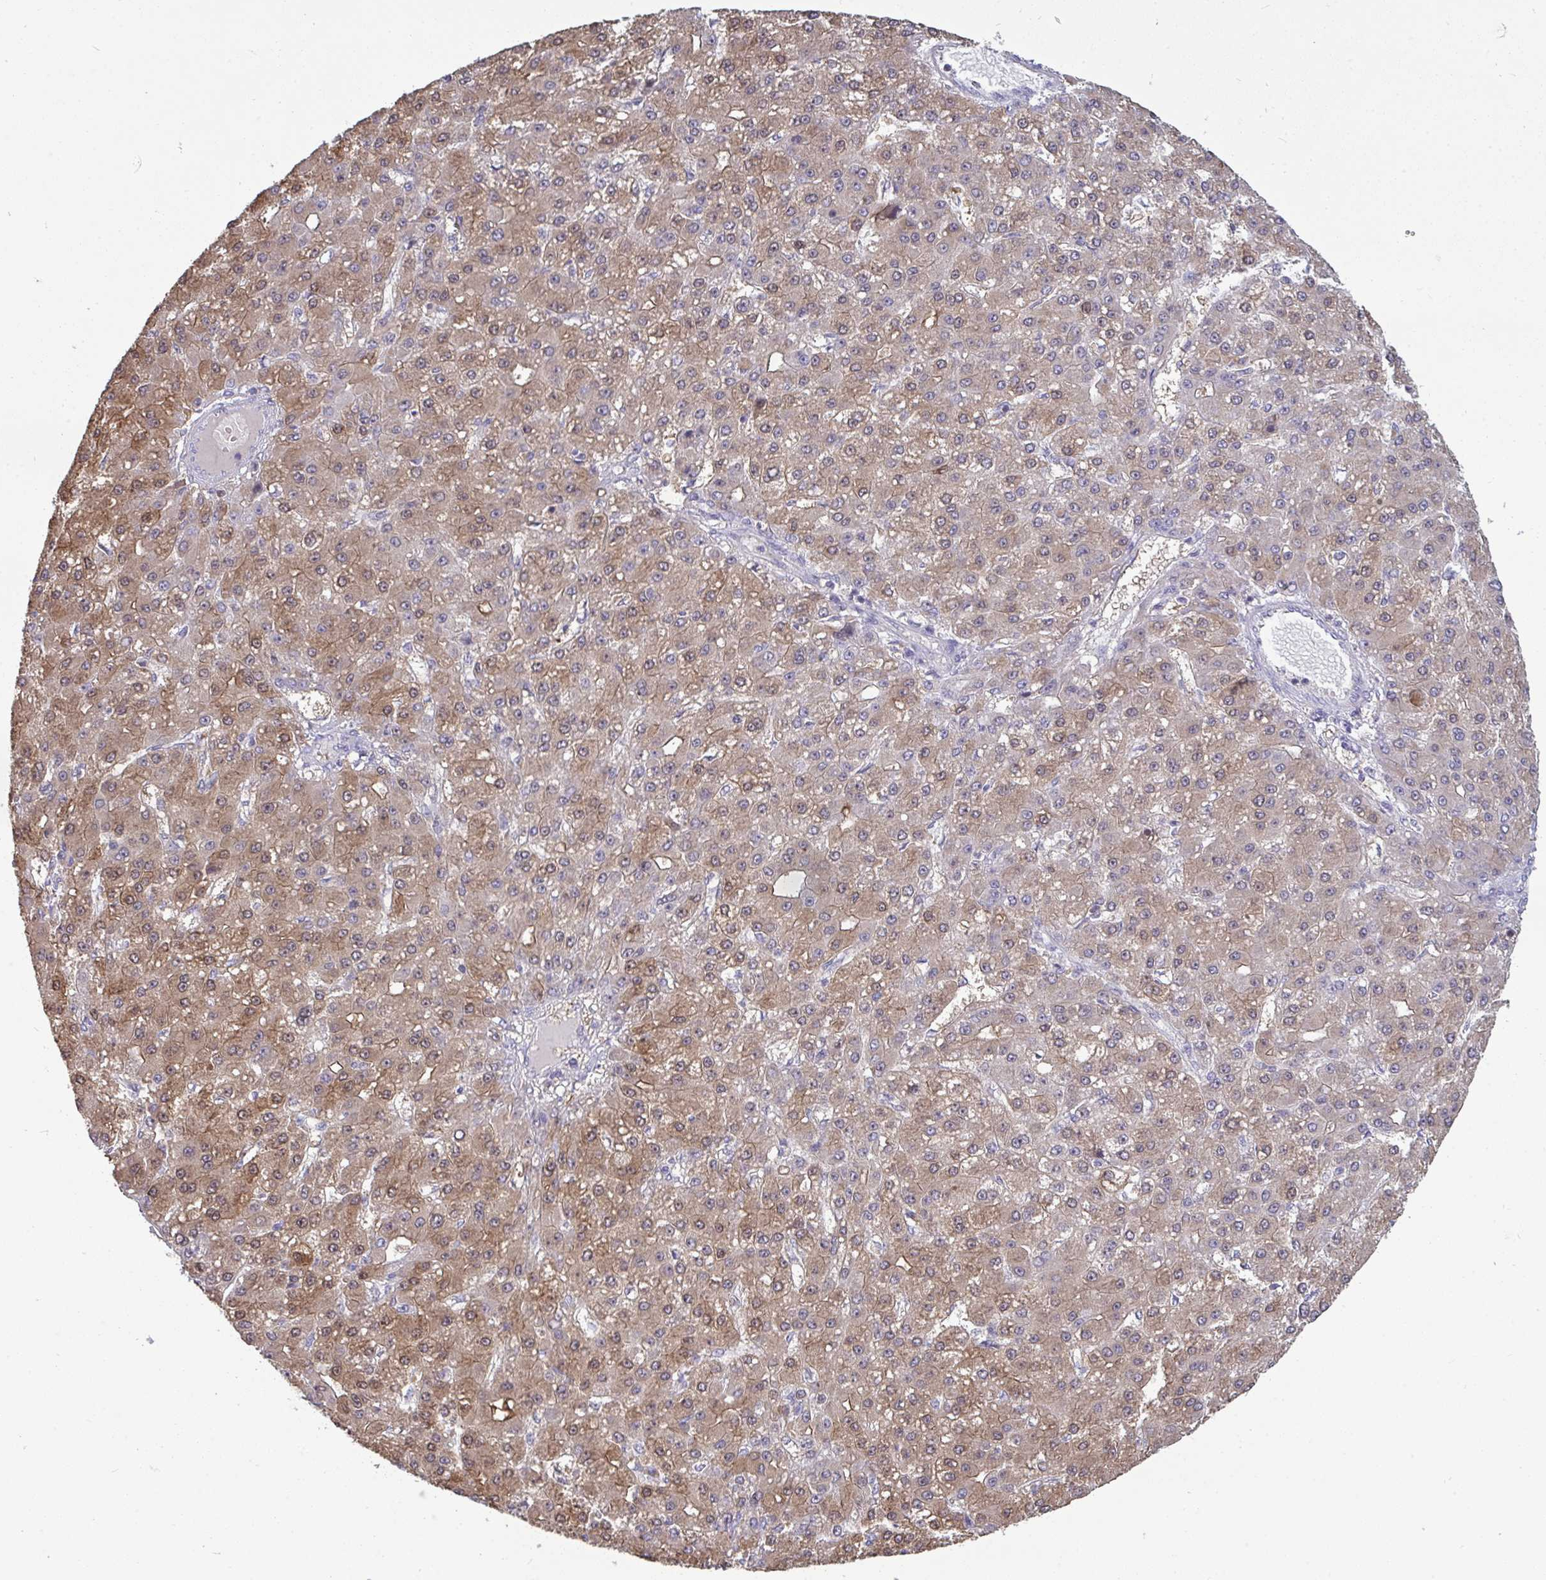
{"staining": {"intensity": "weak", "quantity": ">75%", "location": "cytoplasmic/membranous,nuclear"}, "tissue": "liver cancer", "cell_type": "Tumor cells", "image_type": "cancer", "snomed": [{"axis": "morphology", "description": "Carcinoma, Hepatocellular, NOS"}, {"axis": "topography", "description": "Liver"}], "caption": "Immunohistochemical staining of human liver hepatocellular carcinoma demonstrates low levels of weak cytoplasmic/membranous and nuclear staining in about >75% of tumor cells.", "gene": "SENP3", "patient": {"sex": "male", "age": 67}}